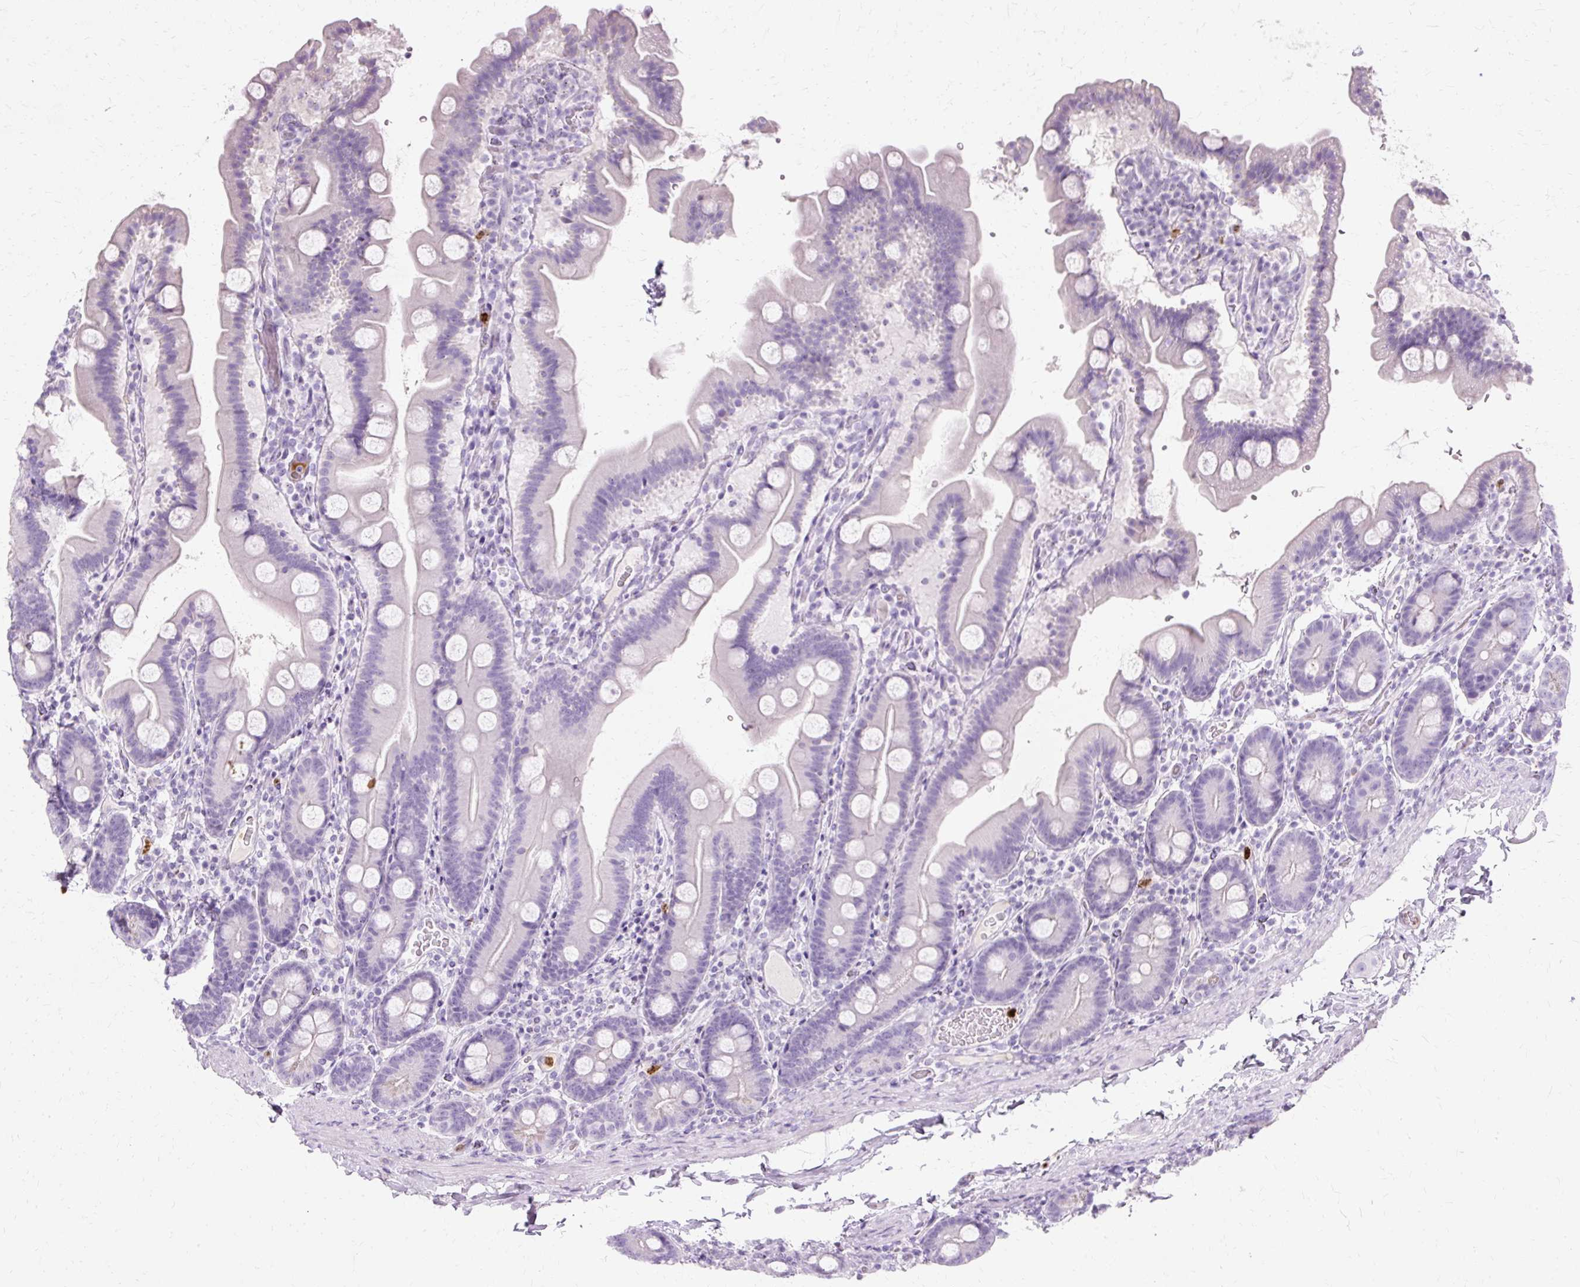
{"staining": {"intensity": "negative", "quantity": "none", "location": "none"}, "tissue": "duodenum", "cell_type": "Glandular cells", "image_type": "normal", "snomed": [{"axis": "morphology", "description": "Normal tissue, NOS"}, {"axis": "topography", "description": "Duodenum"}], "caption": "DAB (3,3'-diaminobenzidine) immunohistochemical staining of benign duodenum displays no significant expression in glandular cells. (DAB IHC visualized using brightfield microscopy, high magnification).", "gene": "DEFA1B", "patient": {"sex": "male", "age": 55}}